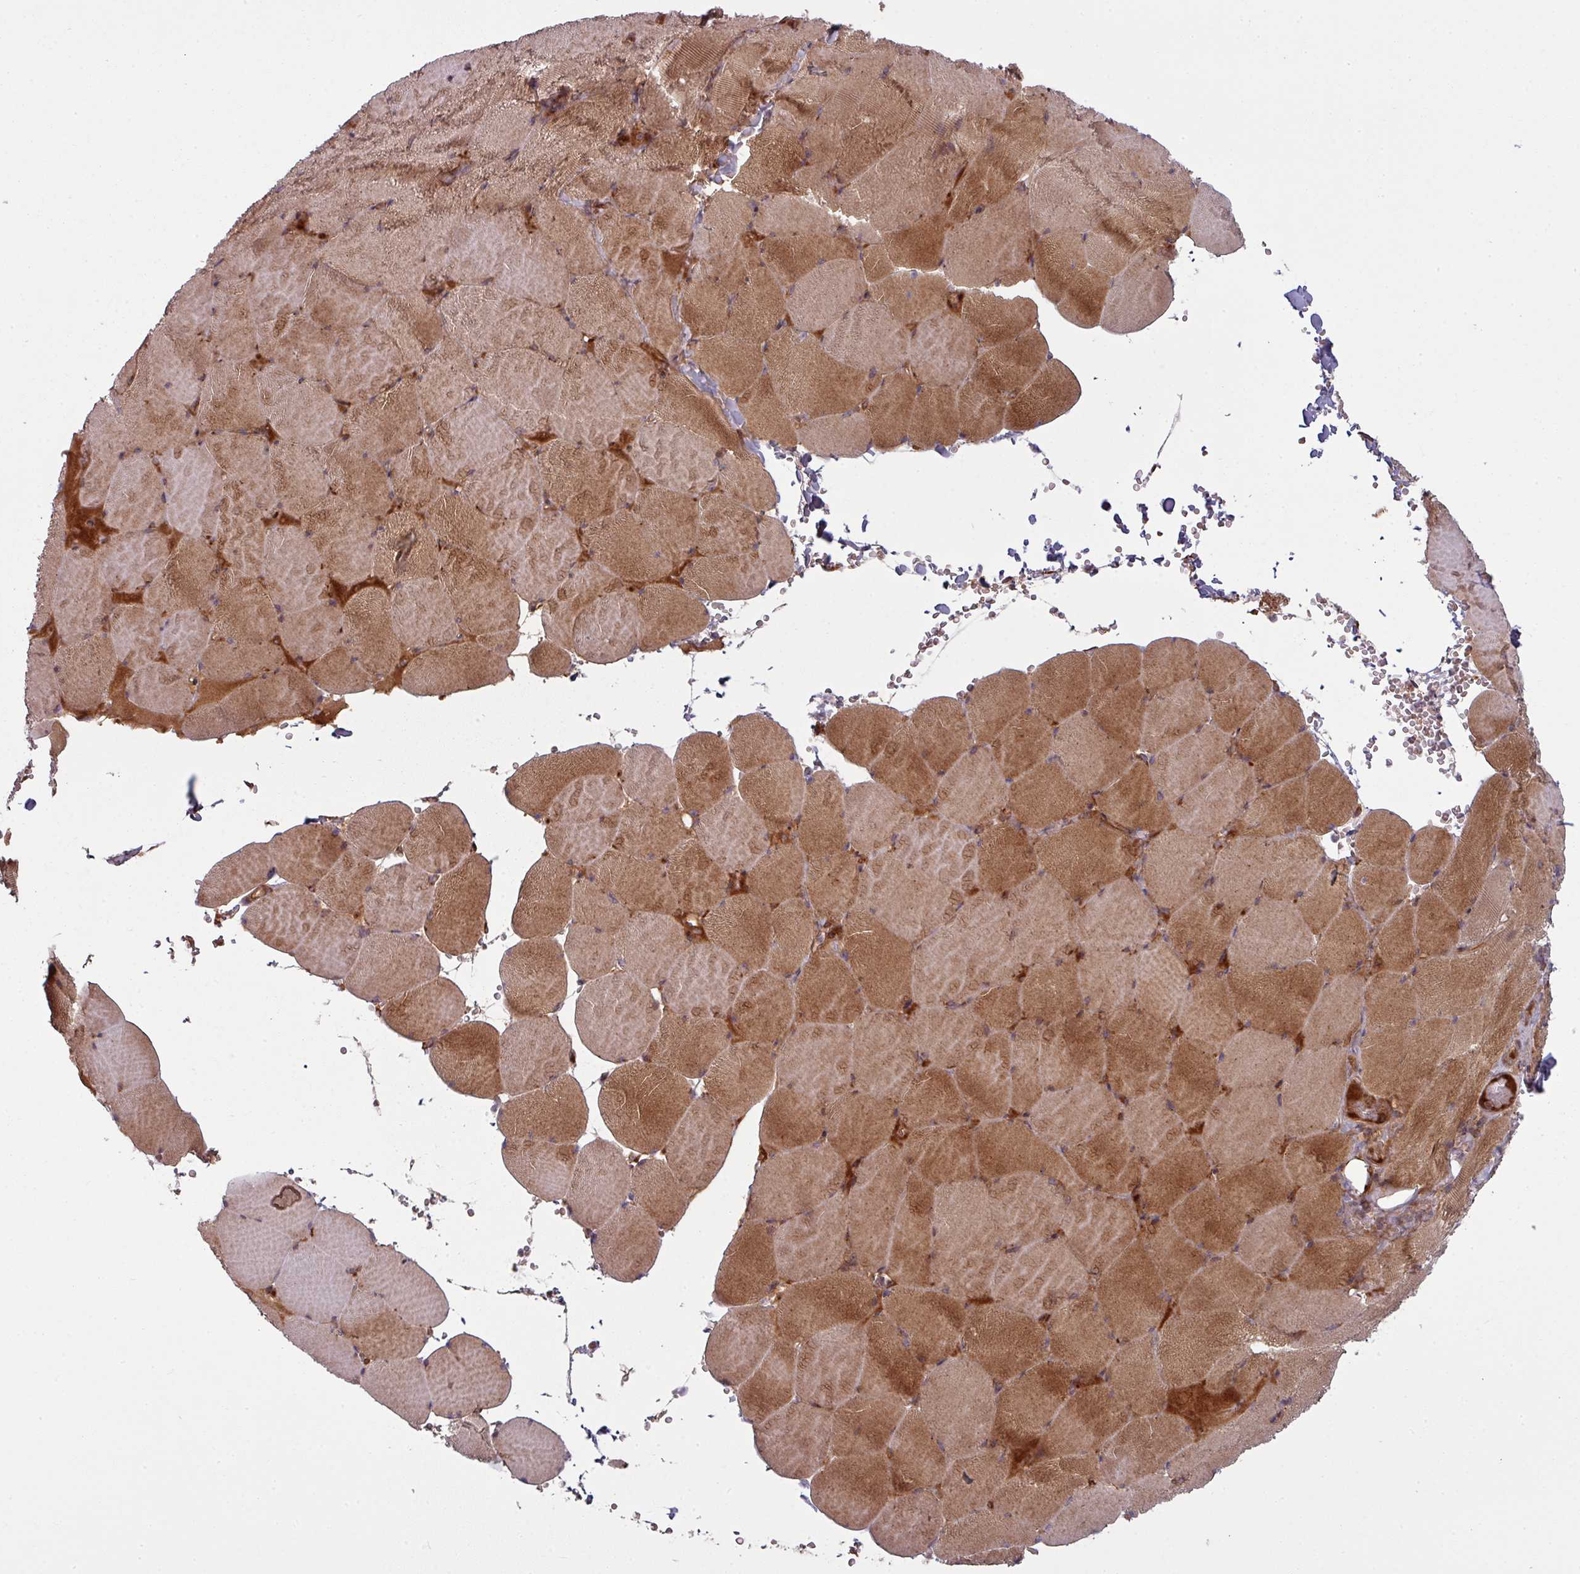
{"staining": {"intensity": "moderate", "quantity": ">75%", "location": "cytoplasmic/membranous"}, "tissue": "skeletal muscle", "cell_type": "Myocytes", "image_type": "normal", "snomed": [{"axis": "morphology", "description": "Normal tissue, NOS"}, {"axis": "topography", "description": "Skeletal muscle"}, {"axis": "topography", "description": "Head-Neck"}], "caption": "Immunohistochemistry of unremarkable skeletal muscle shows medium levels of moderate cytoplasmic/membranous positivity in about >75% of myocytes.", "gene": "SNRNP25", "patient": {"sex": "male", "age": 66}}